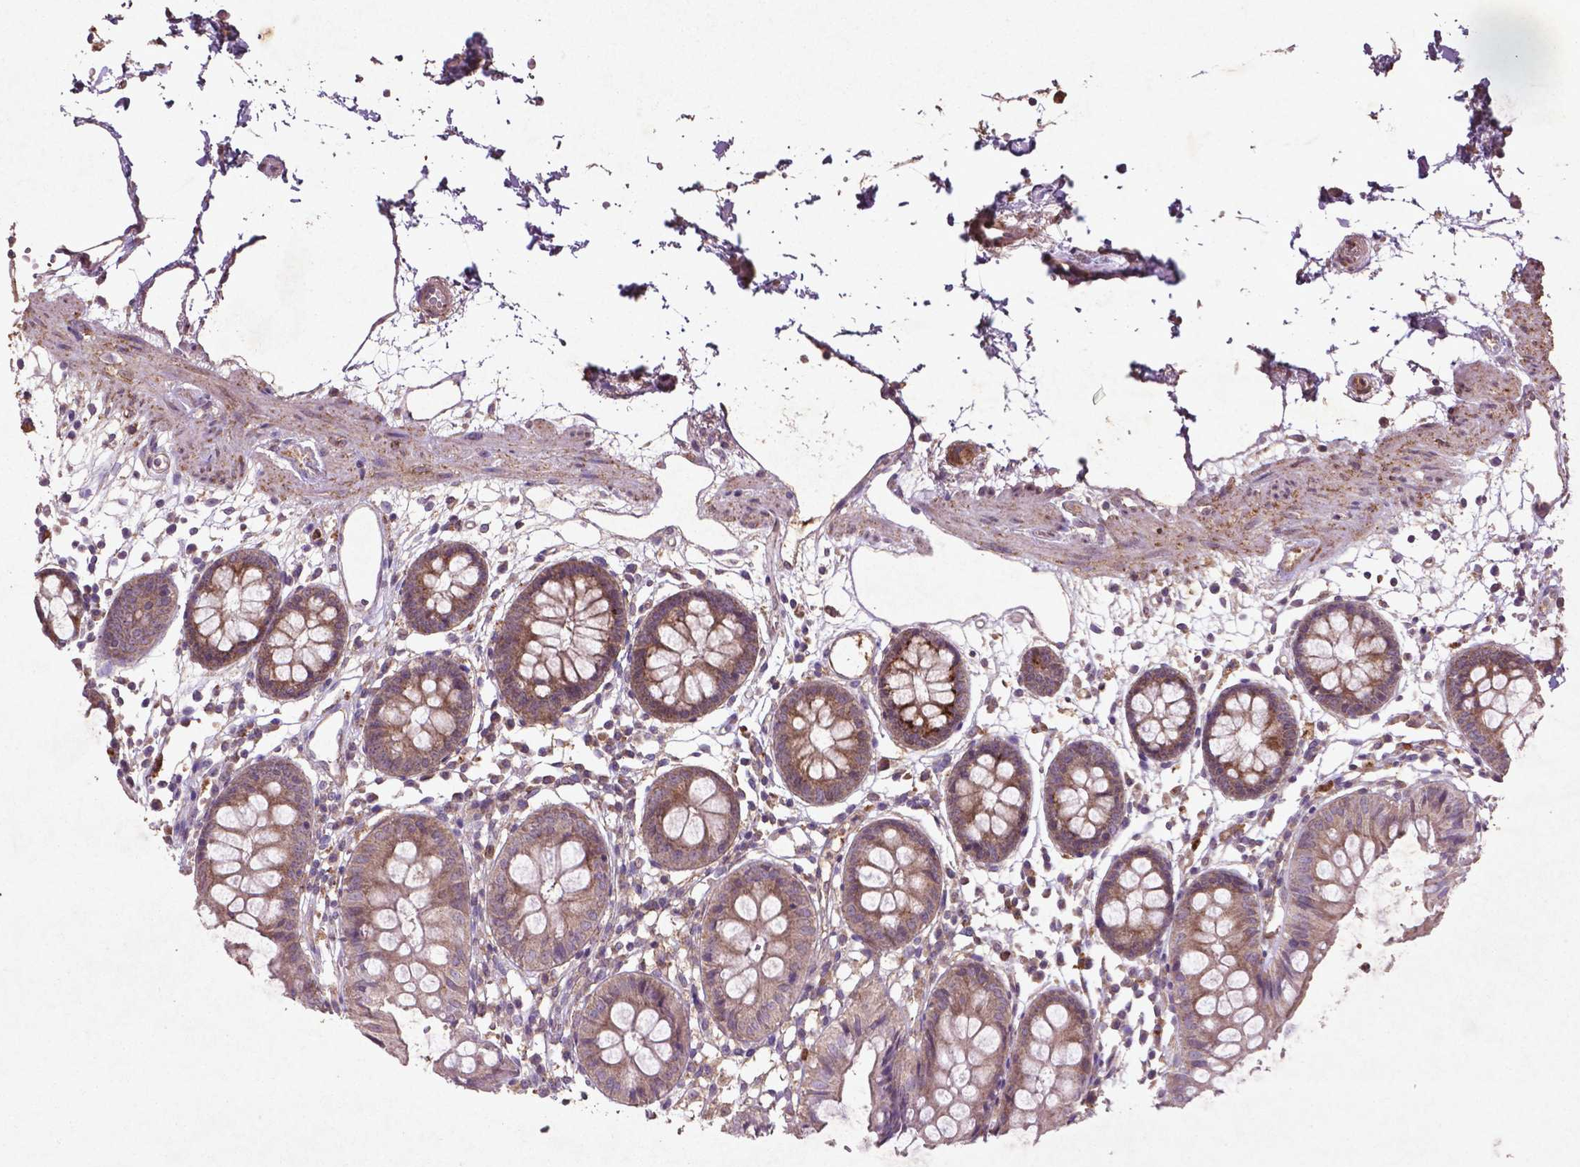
{"staining": {"intensity": "weak", "quantity": ">75%", "location": "cytoplasmic/membranous"}, "tissue": "colon", "cell_type": "Endothelial cells", "image_type": "normal", "snomed": [{"axis": "morphology", "description": "Normal tissue, NOS"}, {"axis": "topography", "description": "Colon"}], "caption": "Immunohistochemical staining of unremarkable colon displays low levels of weak cytoplasmic/membranous staining in about >75% of endothelial cells. (Stains: DAB (3,3'-diaminobenzidine) in brown, nuclei in blue, Microscopy: brightfield microscopy at high magnification).", "gene": "MTOR", "patient": {"sex": "female", "age": 84}}